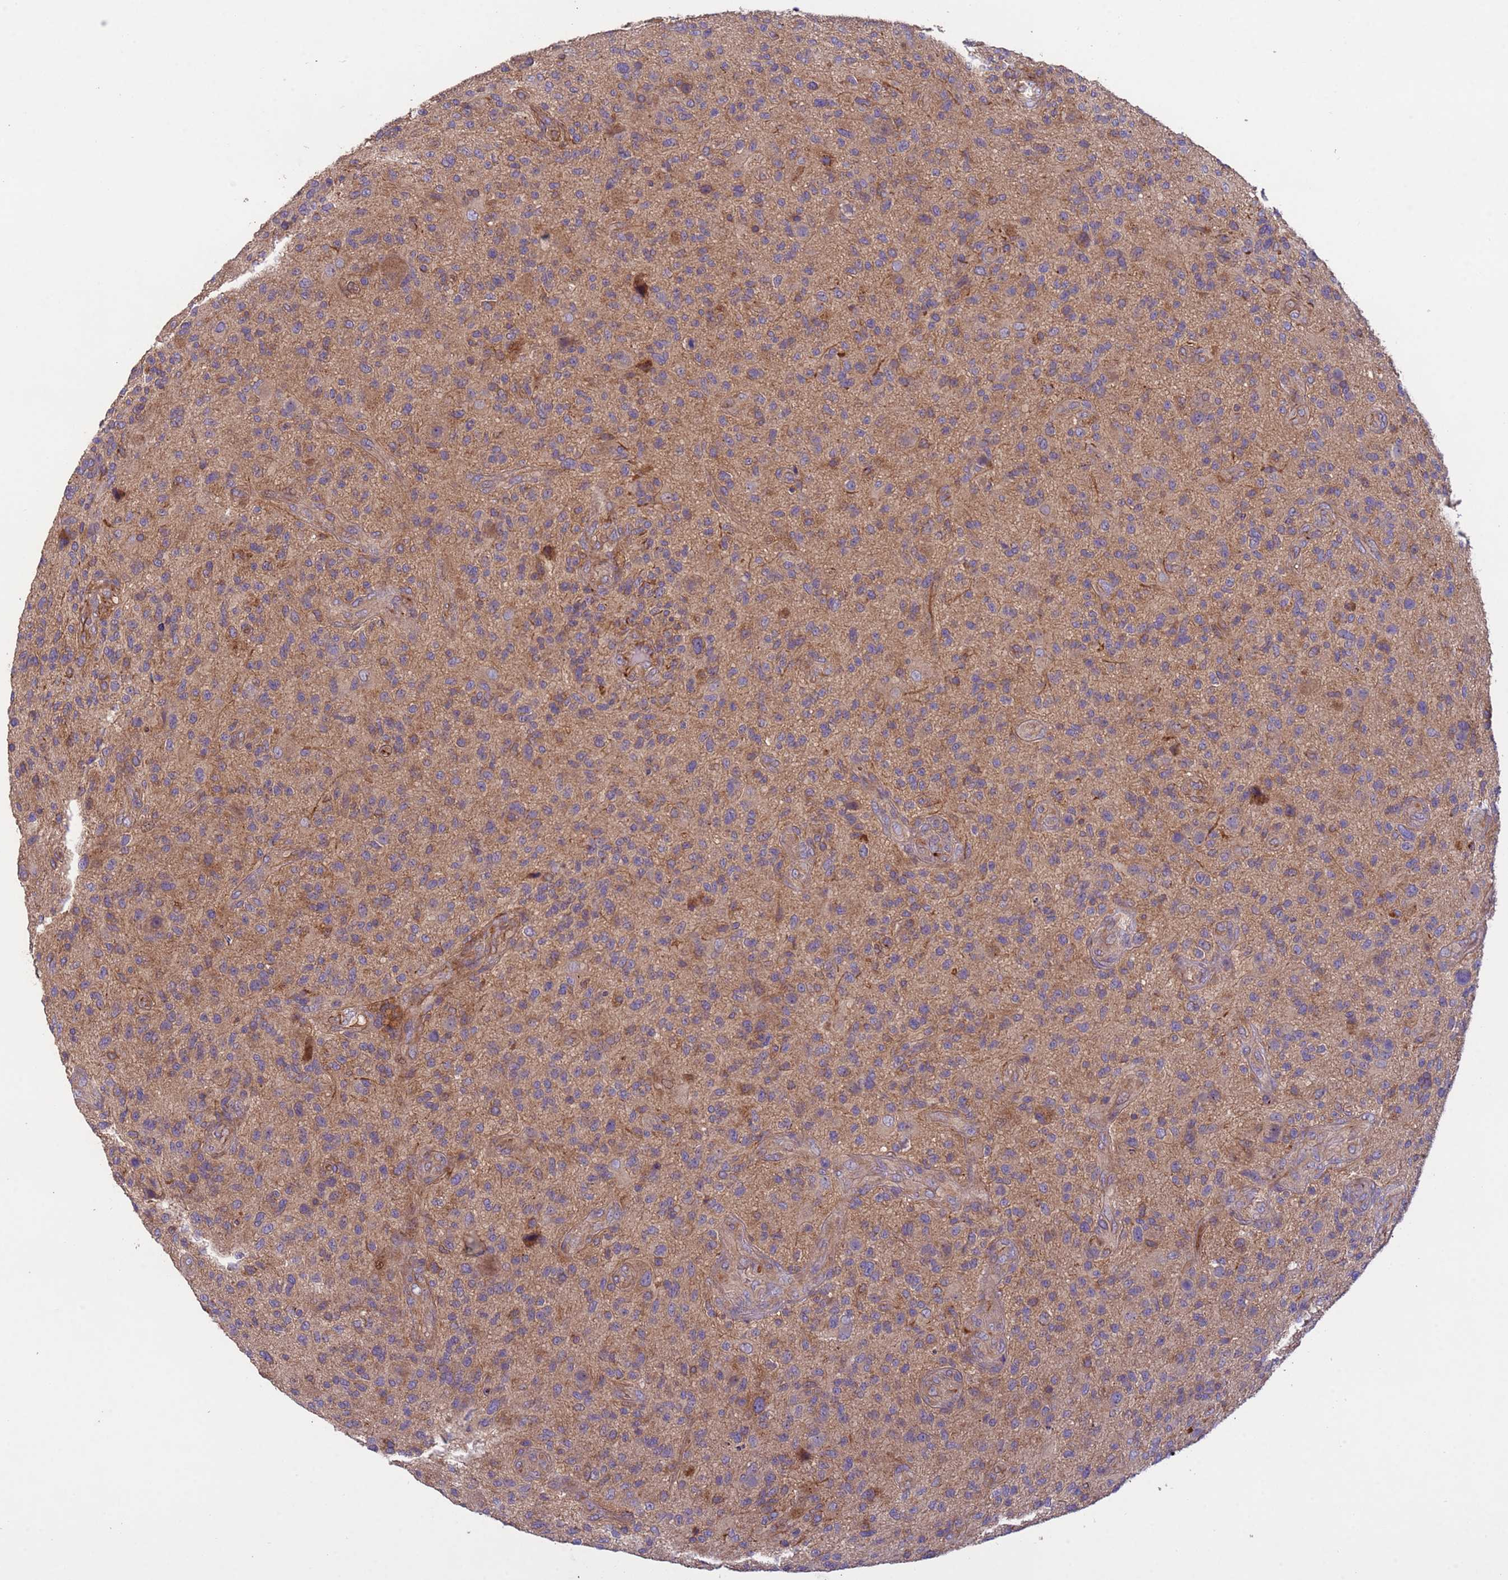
{"staining": {"intensity": "weak", "quantity": "25%-75%", "location": "cytoplasmic/membranous"}, "tissue": "glioma", "cell_type": "Tumor cells", "image_type": "cancer", "snomed": [{"axis": "morphology", "description": "Glioma, malignant, High grade"}, {"axis": "topography", "description": "Brain"}], "caption": "A photomicrograph of malignant glioma (high-grade) stained for a protein shows weak cytoplasmic/membranous brown staining in tumor cells.", "gene": "RAB10", "patient": {"sex": "male", "age": 47}}